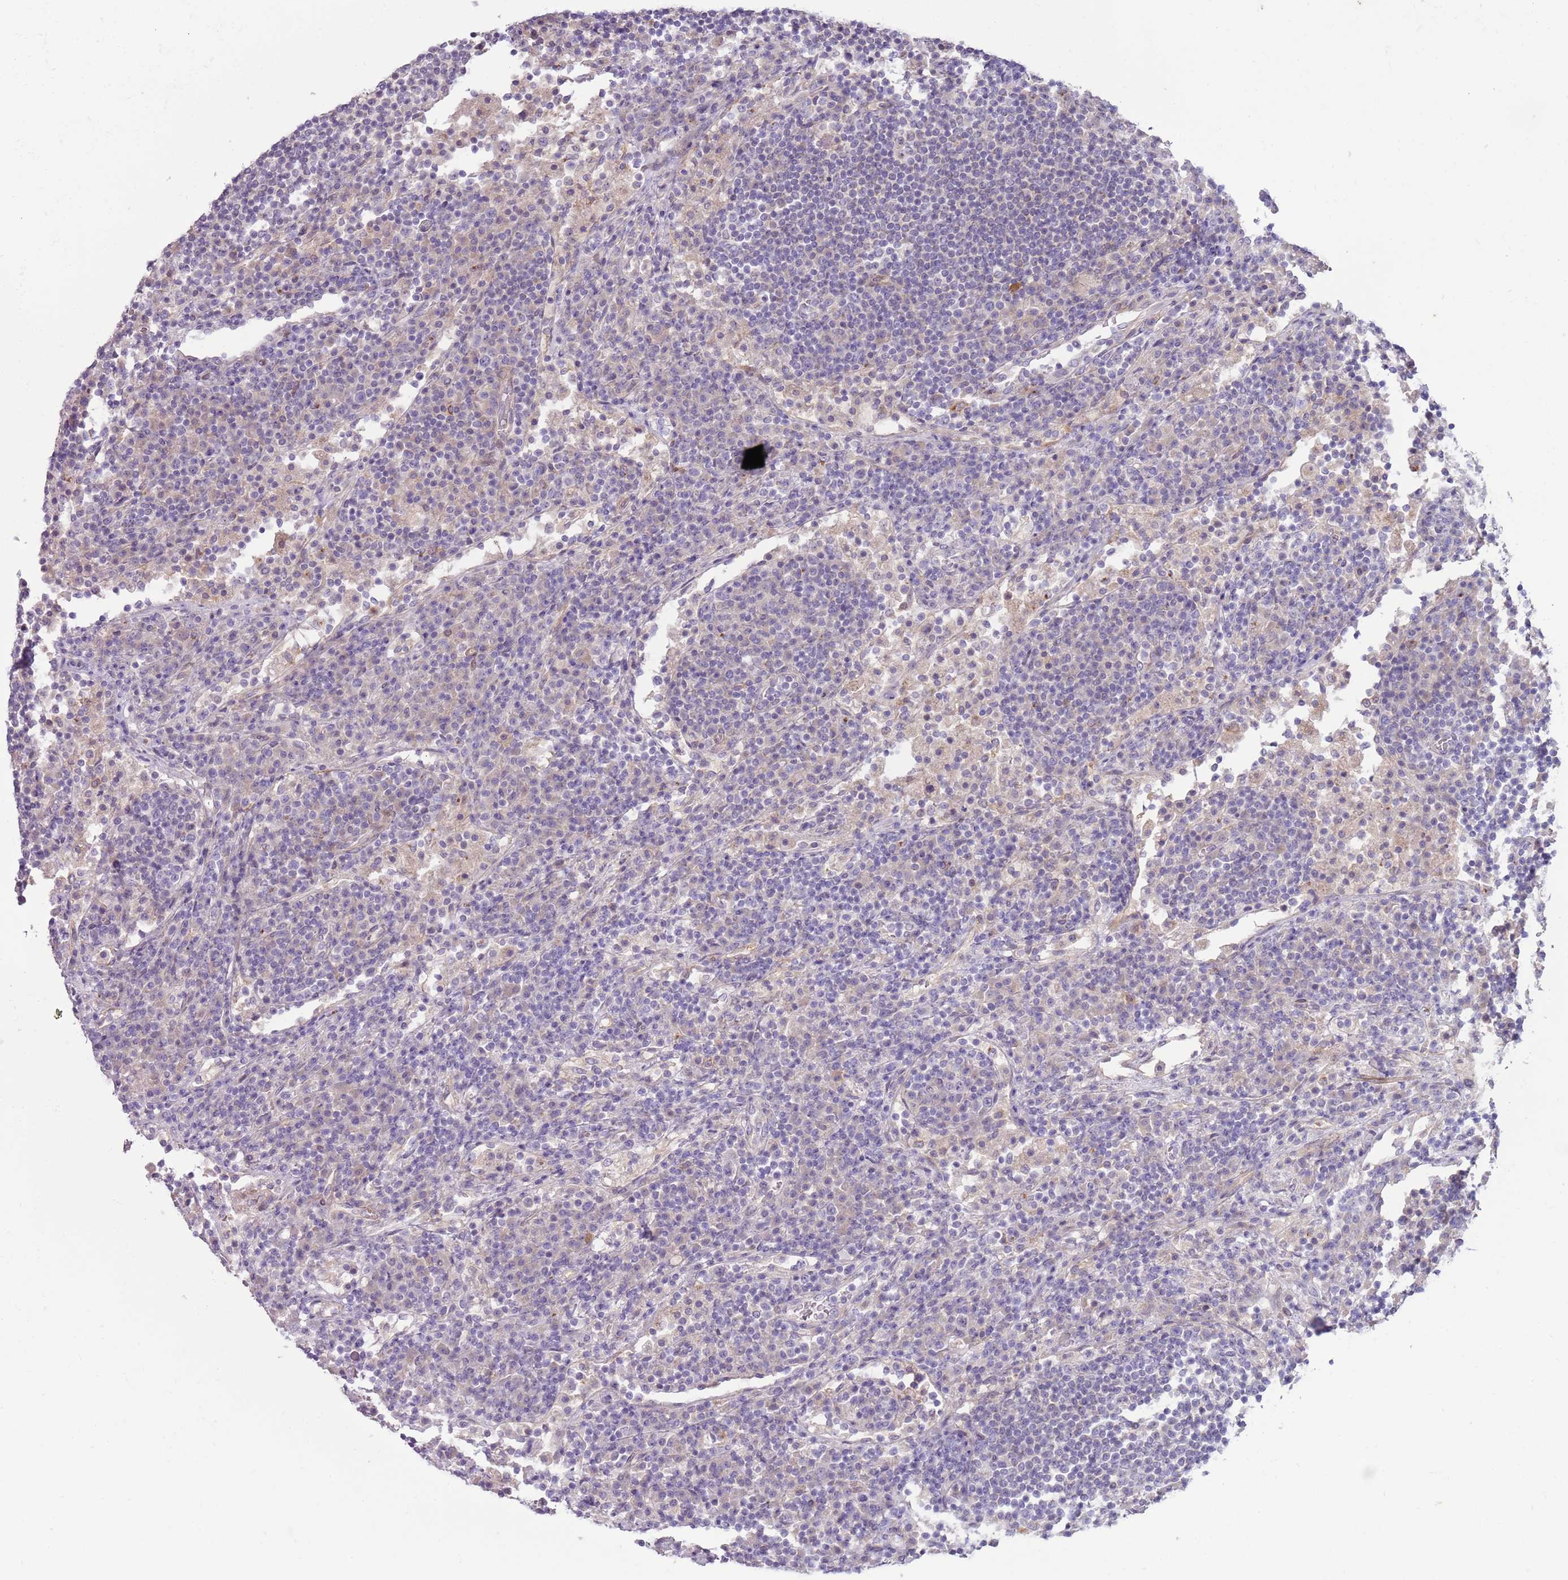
{"staining": {"intensity": "negative", "quantity": "none", "location": "none"}, "tissue": "lymph node", "cell_type": "Germinal center cells", "image_type": "normal", "snomed": [{"axis": "morphology", "description": "Normal tissue, NOS"}, {"axis": "topography", "description": "Lymph node"}], "caption": "High power microscopy histopathology image of an IHC micrograph of benign lymph node, revealing no significant staining in germinal center cells. (DAB (3,3'-diaminobenzidine) immunohistochemistry (IHC) with hematoxylin counter stain).", "gene": "MRO", "patient": {"sex": "female", "age": 53}}